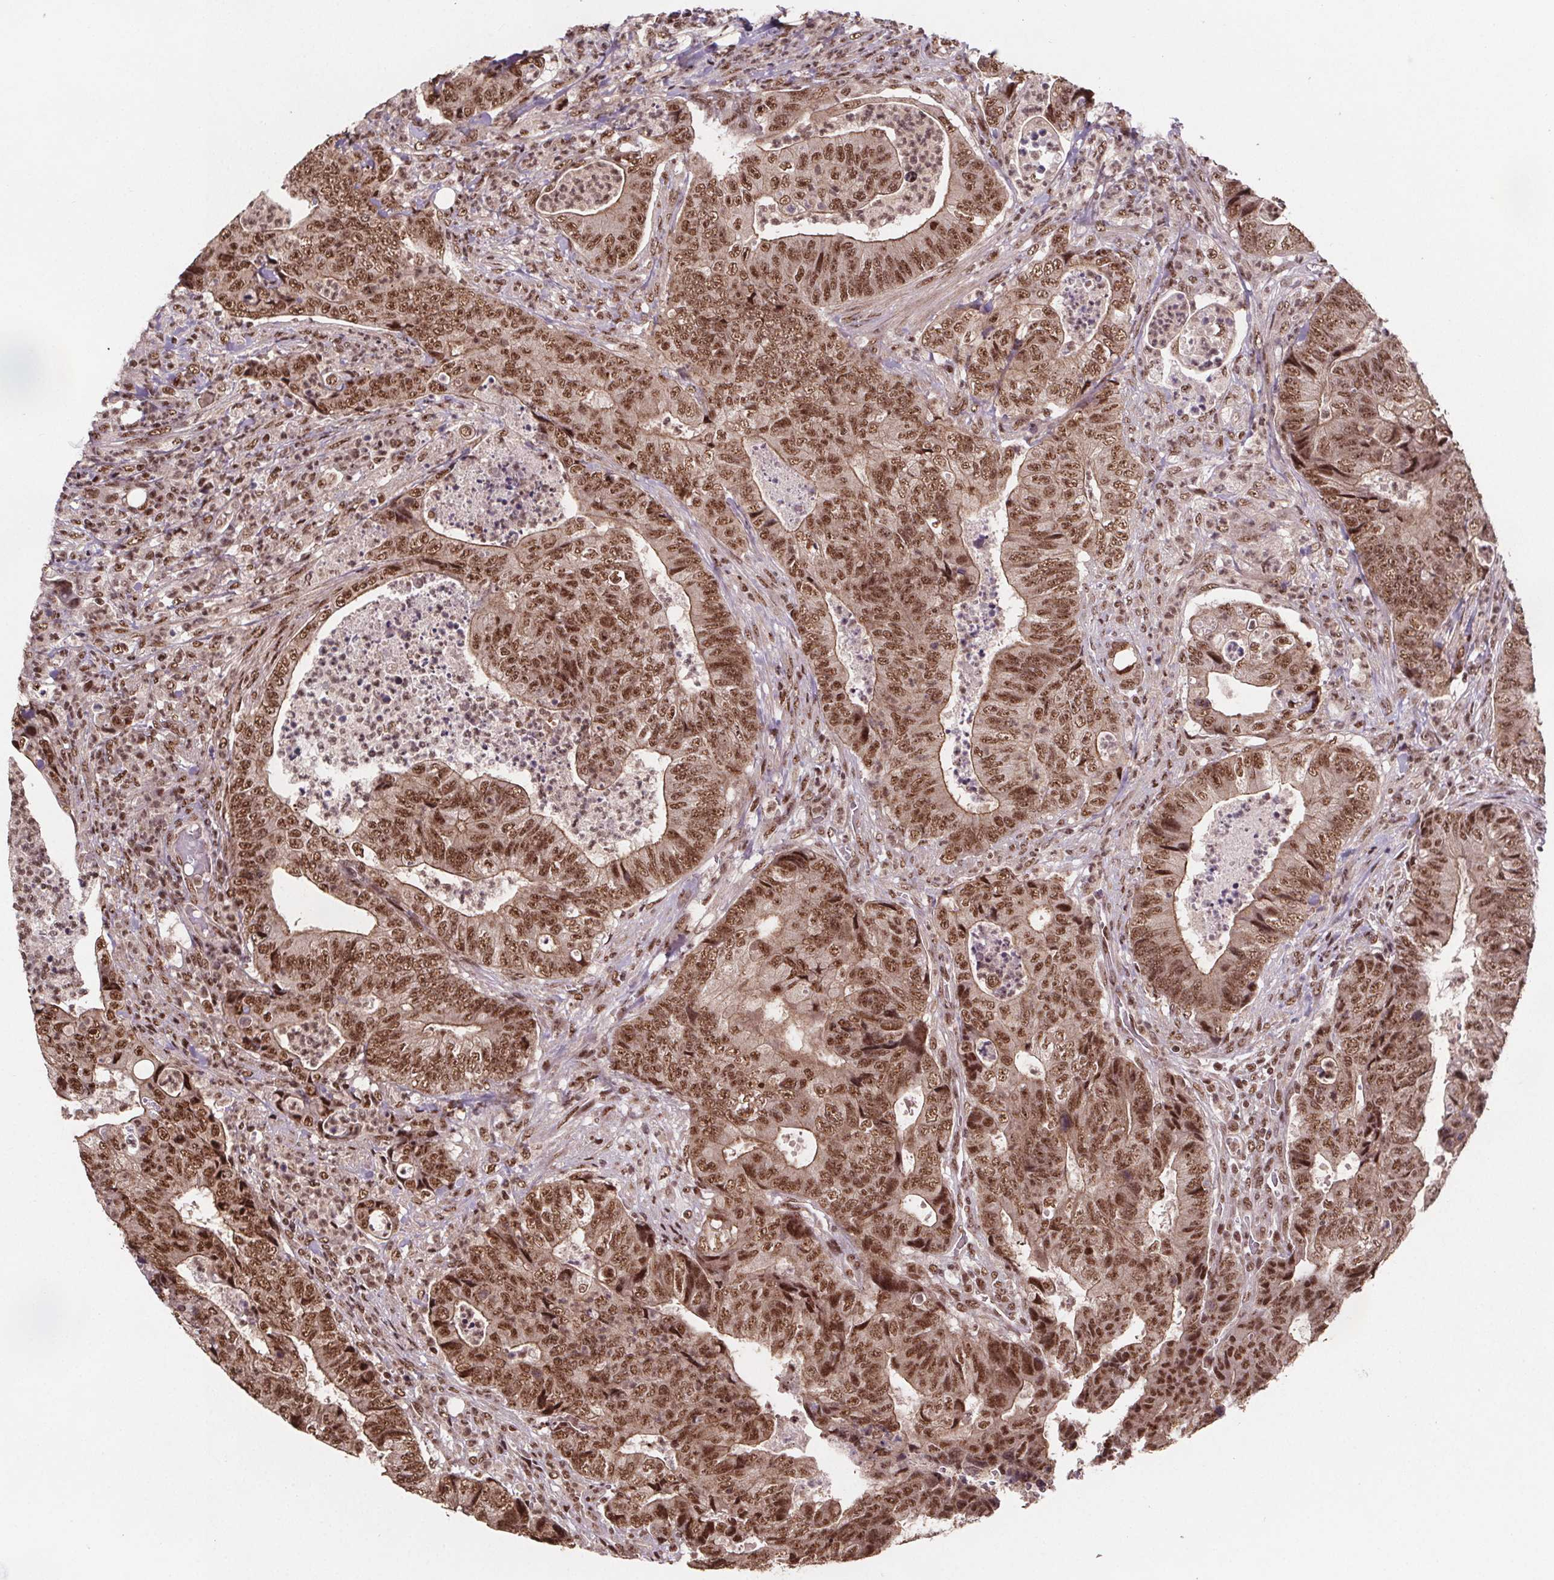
{"staining": {"intensity": "moderate", "quantity": ">75%", "location": "cytoplasmic/membranous,nuclear"}, "tissue": "colorectal cancer", "cell_type": "Tumor cells", "image_type": "cancer", "snomed": [{"axis": "morphology", "description": "Adenocarcinoma, NOS"}, {"axis": "topography", "description": "Colon"}], "caption": "DAB (3,3'-diaminobenzidine) immunohistochemical staining of colorectal cancer (adenocarcinoma) displays moderate cytoplasmic/membranous and nuclear protein positivity in about >75% of tumor cells. The protein is stained brown, and the nuclei are stained in blue (DAB (3,3'-diaminobenzidine) IHC with brightfield microscopy, high magnification).", "gene": "JARID2", "patient": {"sex": "female", "age": 48}}